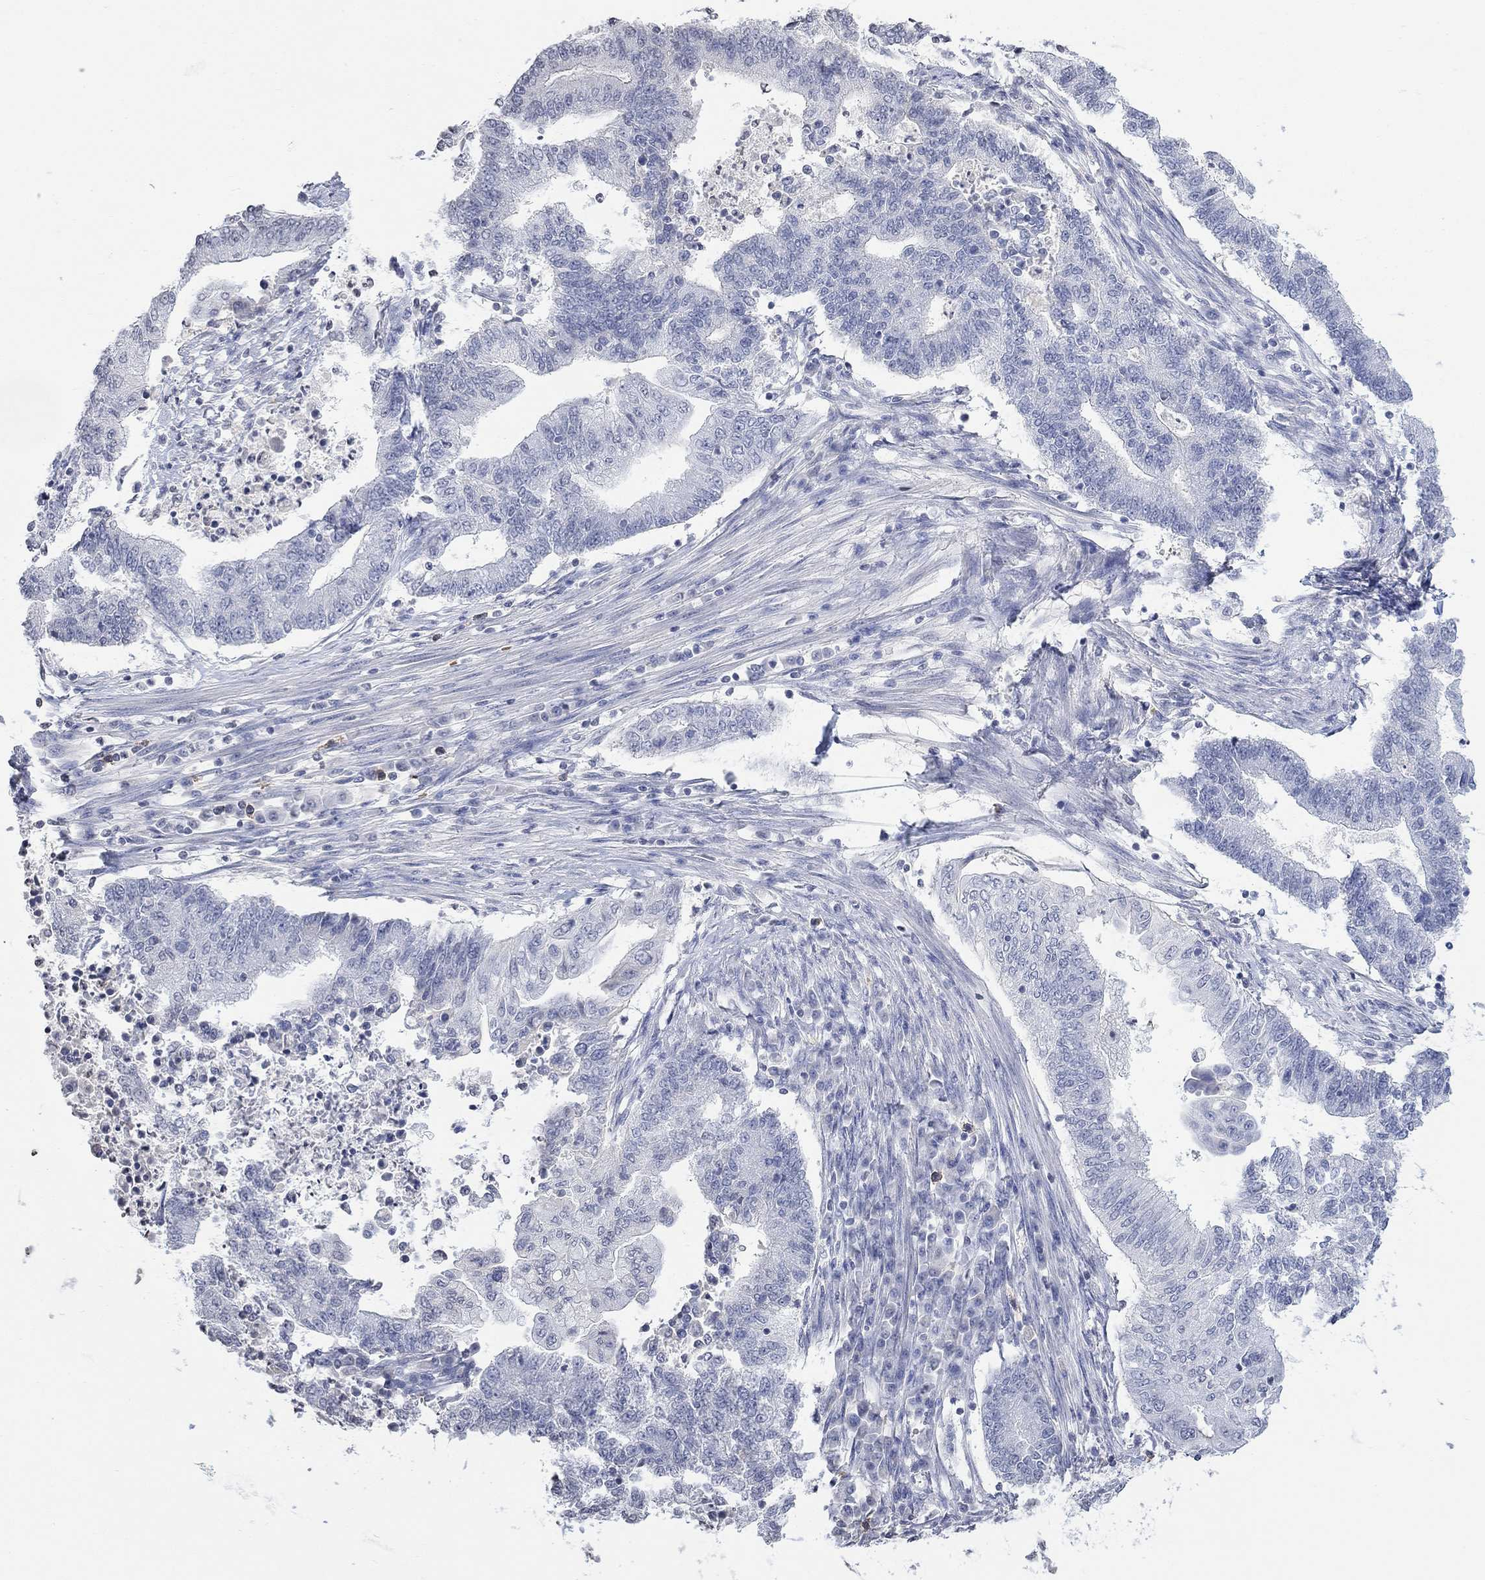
{"staining": {"intensity": "negative", "quantity": "none", "location": "none"}, "tissue": "endometrial cancer", "cell_type": "Tumor cells", "image_type": "cancer", "snomed": [{"axis": "morphology", "description": "Adenocarcinoma, NOS"}, {"axis": "topography", "description": "Uterus"}, {"axis": "topography", "description": "Endometrium"}], "caption": "DAB immunohistochemical staining of human endometrial adenocarcinoma demonstrates no significant positivity in tumor cells.", "gene": "TMEM255A", "patient": {"sex": "female", "age": 54}}